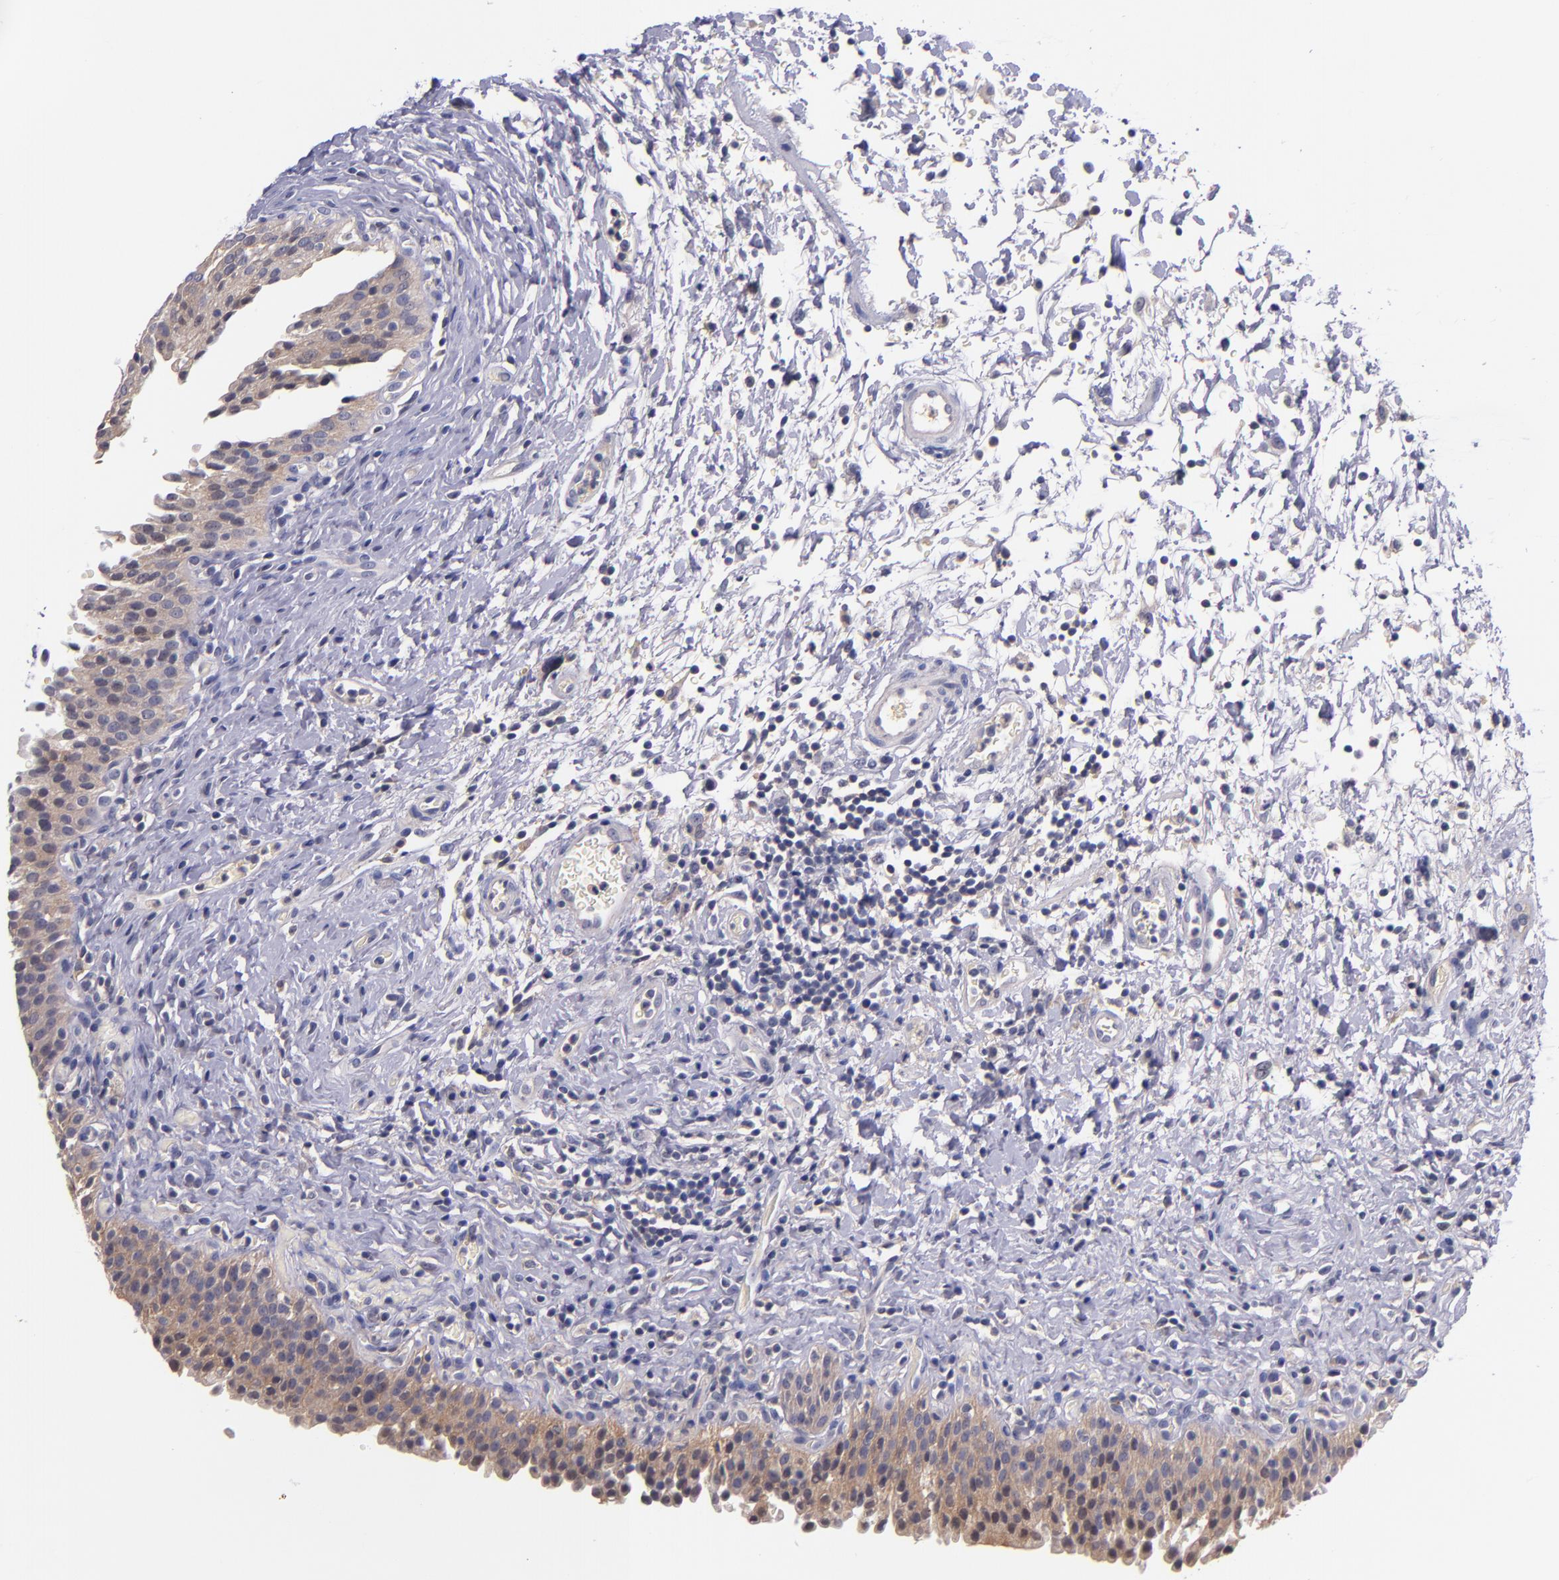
{"staining": {"intensity": "weak", "quantity": ">75%", "location": "cytoplasmic/membranous"}, "tissue": "urinary bladder", "cell_type": "Urothelial cells", "image_type": "normal", "snomed": [{"axis": "morphology", "description": "Normal tissue, NOS"}, {"axis": "topography", "description": "Urinary bladder"}], "caption": "Protein staining demonstrates weak cytoplasmic/membranous expression in about >75% of urothelial cells in normal urinary bladder.", "gene": "RBP4", "patient": {"sex": "male", "age": 51}}